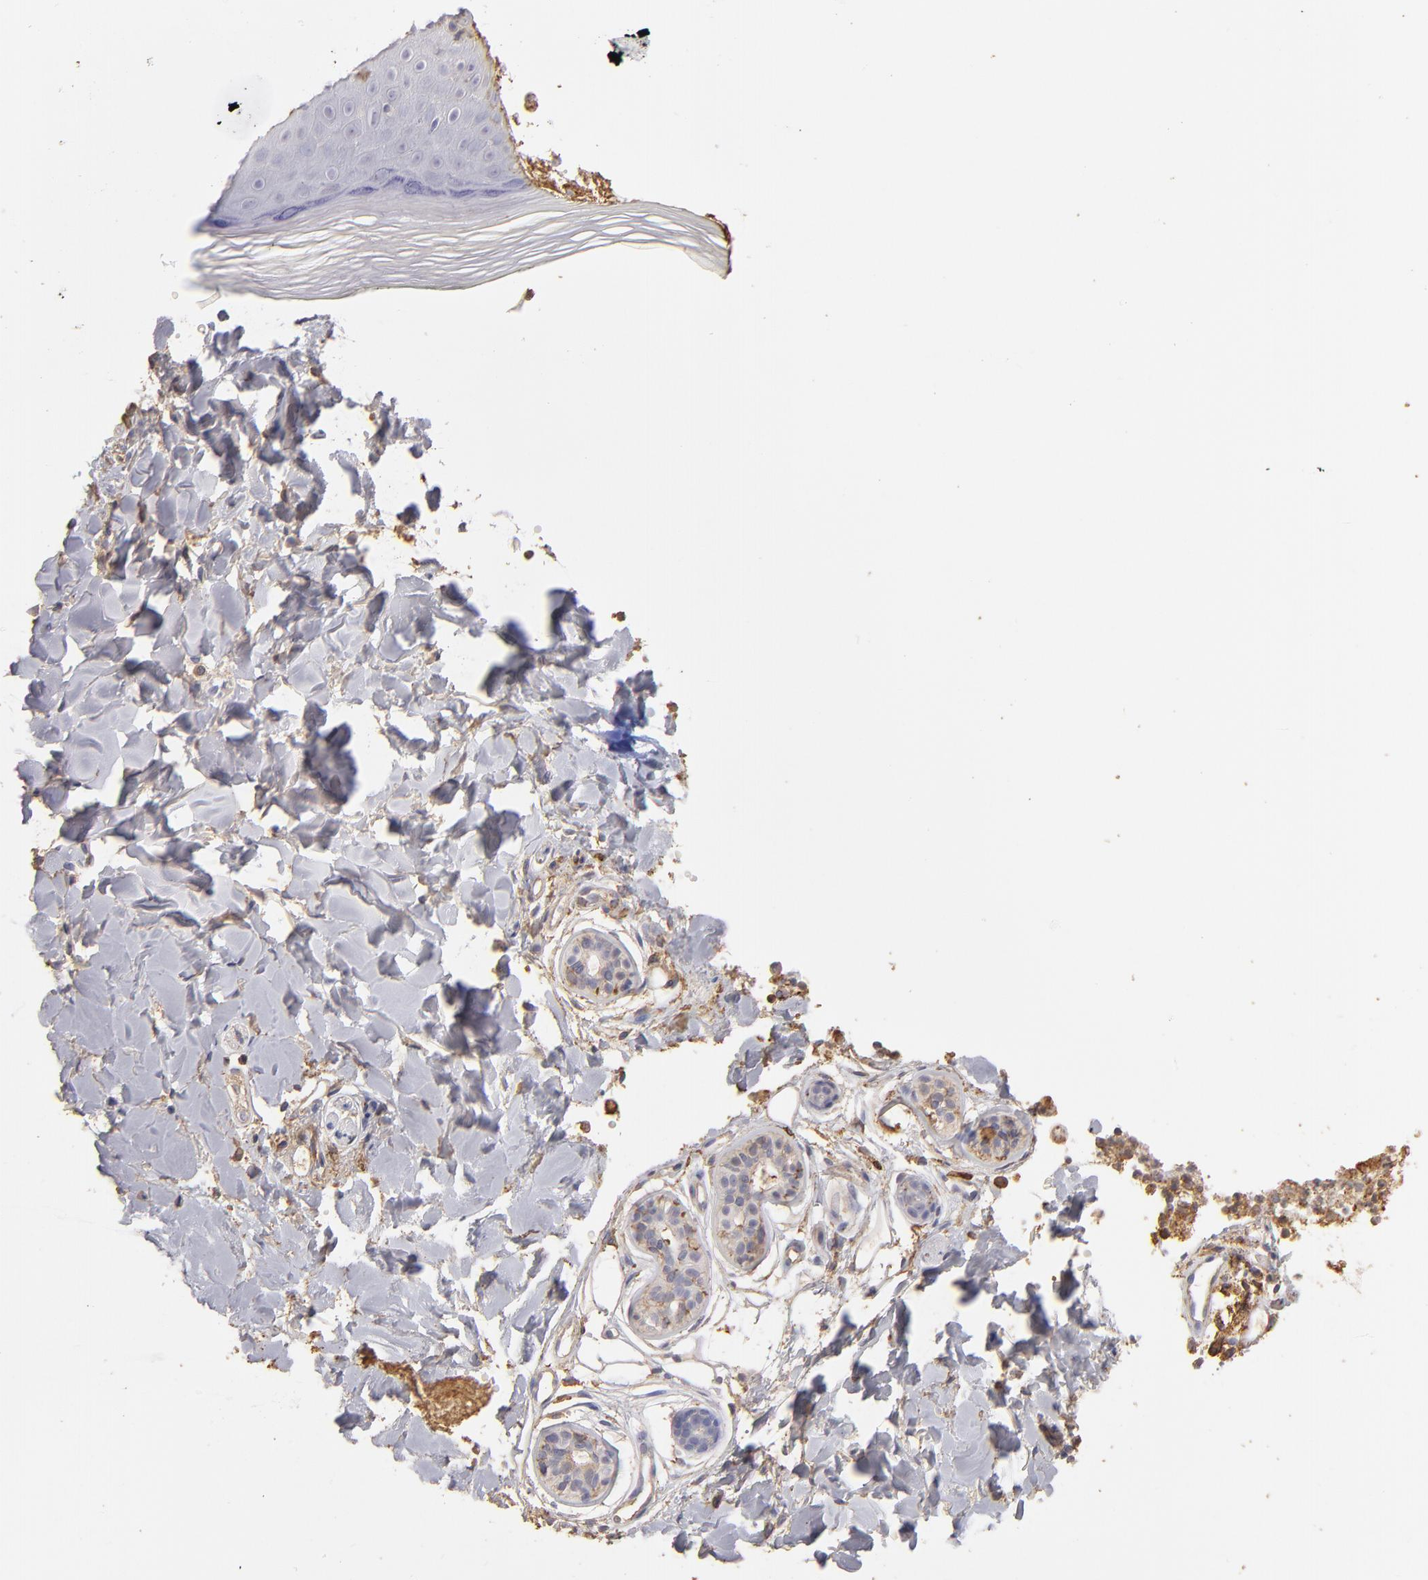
{"staining": {"intensity": "negative", "quantity": "none", "location": "none"}, "tissue": "skin", "cell_type": "Epidermal cells", "image_type": "normal", "snomed": [{"axis": "morphology", "description": "Normal tissue, NOS"}, {"axis": "morphology", "description": "Inflammation, NOS"}, {"axis": "topography", "description": "Soft tissue"}, {"axis": "topography", "description": "Anal"}], "caption": "IHC of normal skin shows no positivity in epidermal cells. (Brightfield microscopy of DAB (3,3'-diaminobenzidine) IHC at high magnification).", "gene": "ABCB1", "patient": {"sex": "female", "age": 15}}